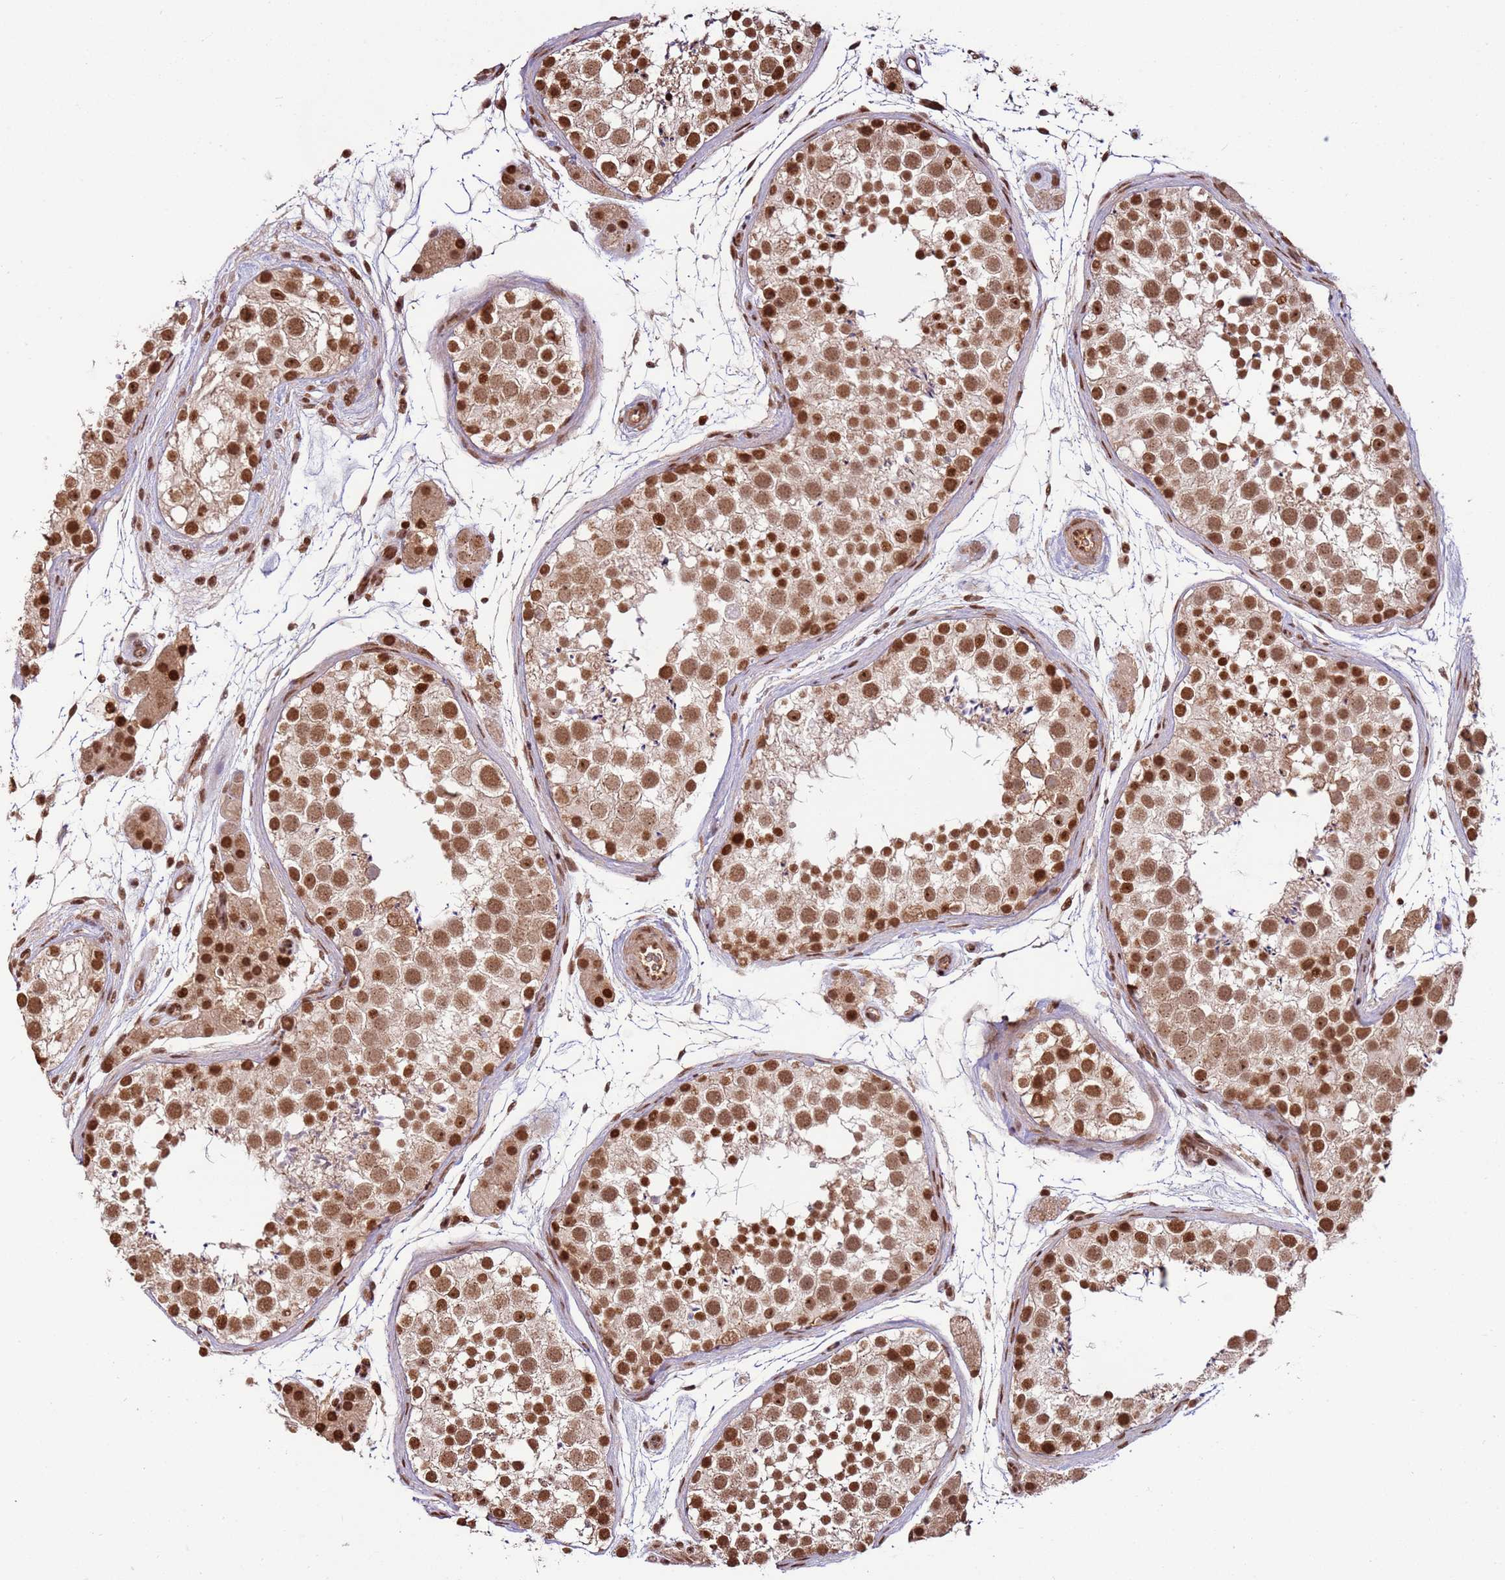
{"staining": {"intensity": "strong", "quantity": ">75%", "location": "nuclear"}, "tissue": "testis", "cell_type": "Cells in seminiferous ducts", "image_type": "normal", "snomed": [{"axis": "morphology", "description": "Normal tissue, NOS"}, {"axis": "topography", "description": "Testis"}], "caption": "Cells in seminiferous ducts display strong nuclear positivity in approximately >75% of cells in benign testis. (brown staining indicates protein expression, while blue staining denotes nuclei).", "gene": "ZBTB12", "patient": {"sex": "male", "age": 41}}